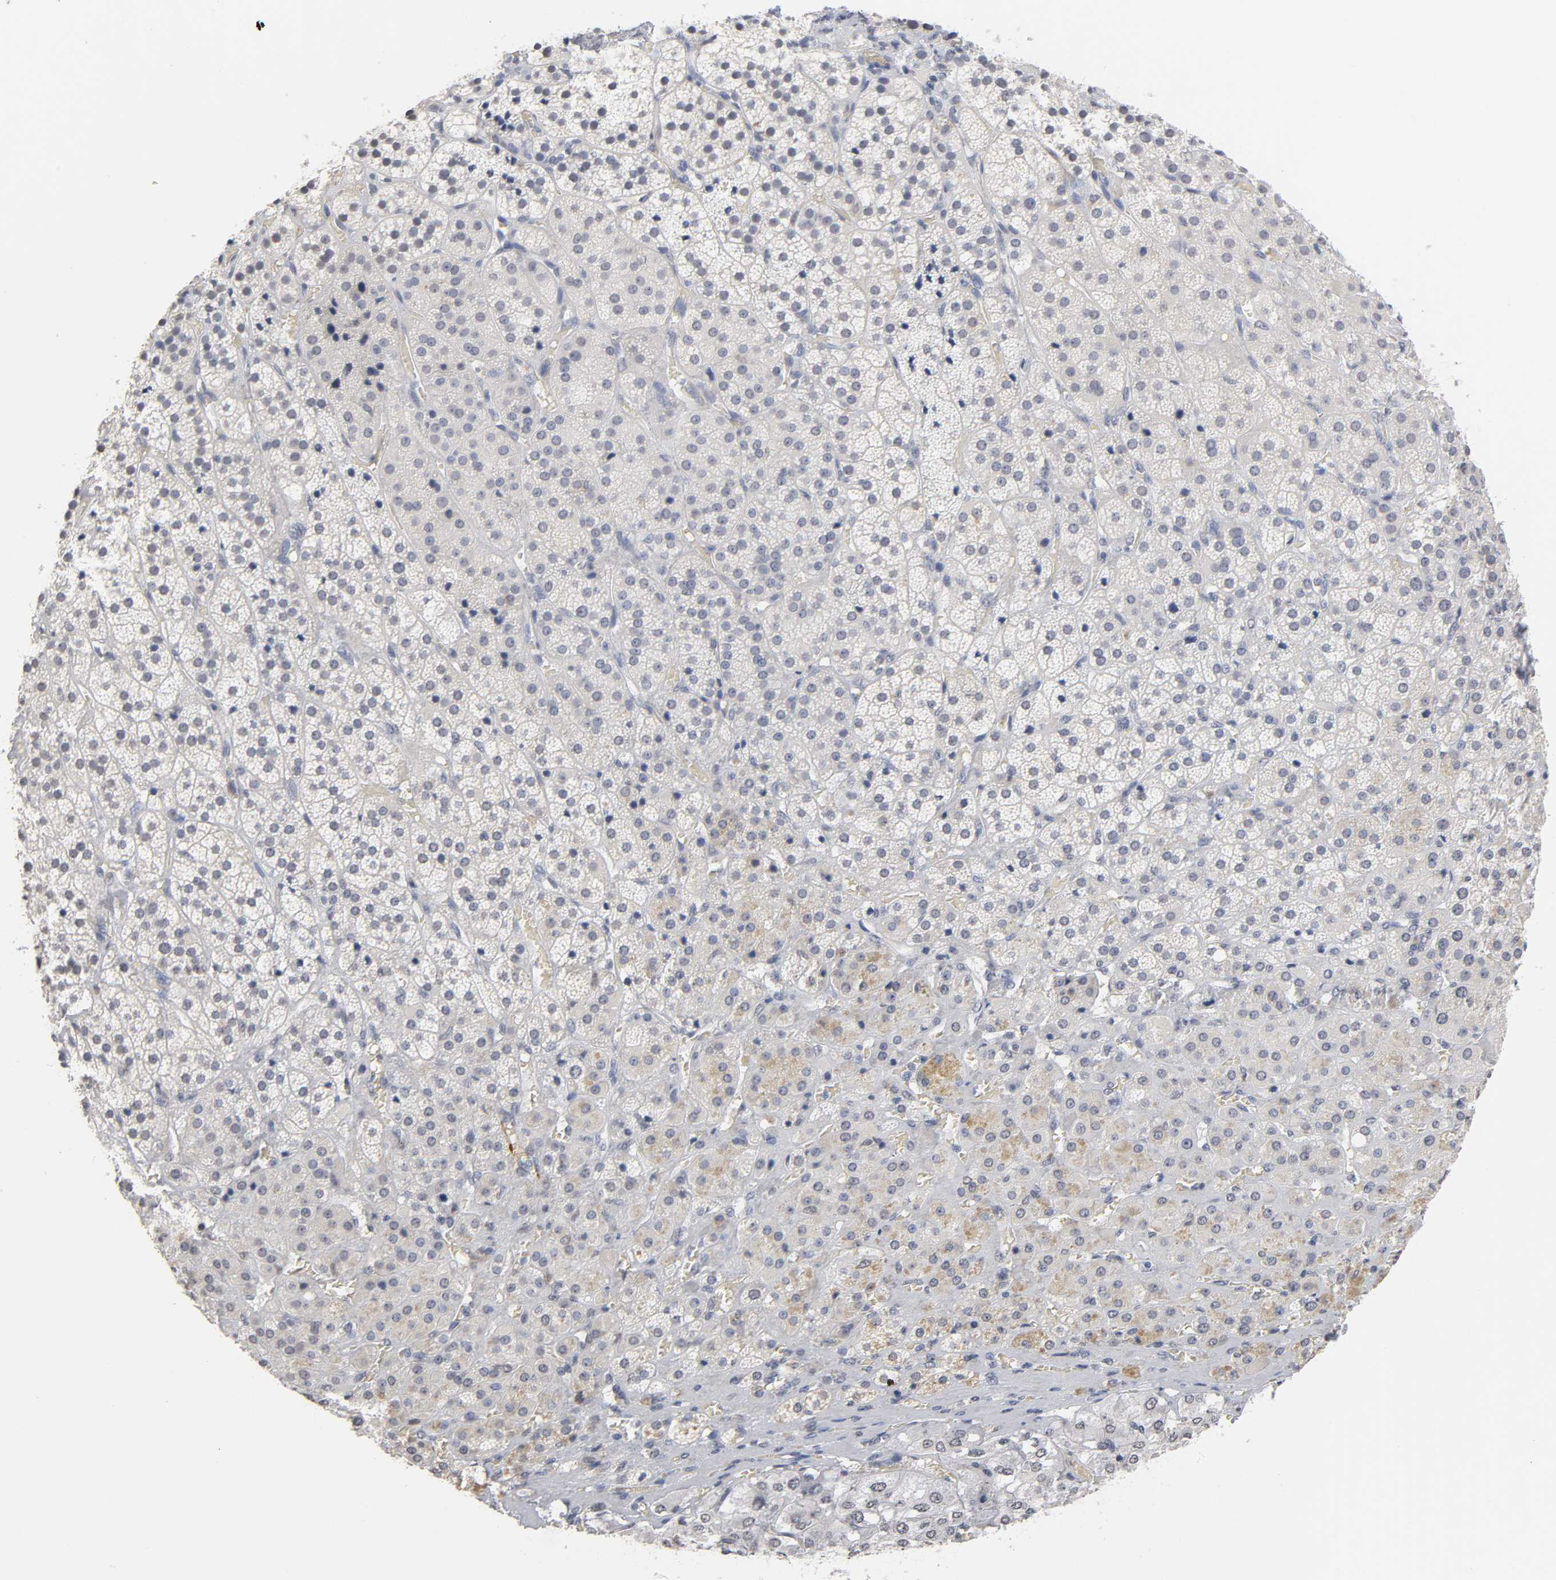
{"staining": {"intensity": "weak", "quantity": "<25%", "location": "cytoplasmic/membranous,nuclear"}, "tissue": "adrenal gland", "cell_type": "Glandular cells", "image_type": "normal", "snomed": [{"axis": "morphology", "description": "Normal tissue, NOS"}, {"axis": "topography", "description": "Adrenal gland"}], "caption": "IHC histopathology image of normal human adrenal gland stained for a protein (brown), which exhibits no positivity in glandular cells.", "gene": "CRABP2", "patient": {"sex": "female", "age": 71}}